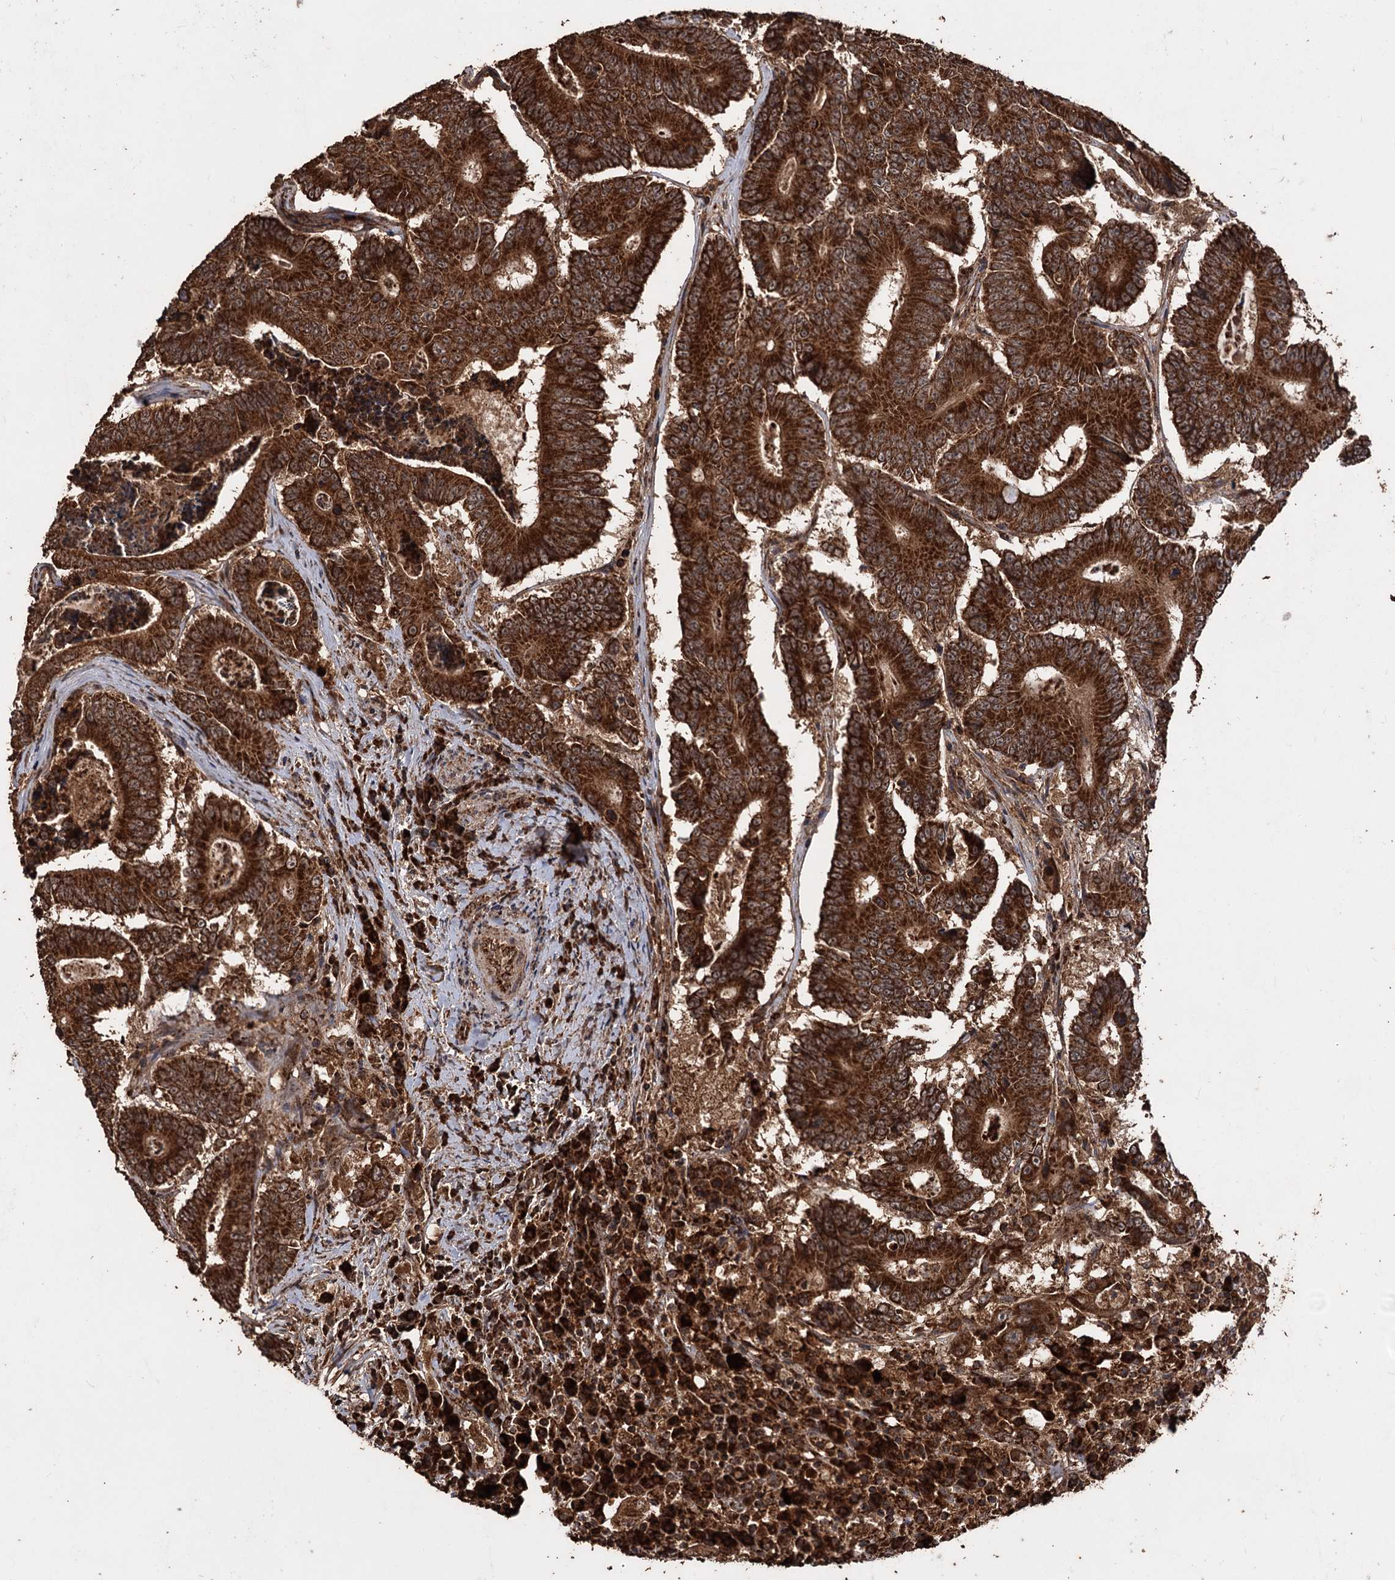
{"staining": {"intensity": "strong", "quantity": ">75%", "location": "cytoplasmic/membranous"}, "tissue": "colorectal cancer", "cell_type": "Tumor cells", "image_type": "cancer", "snomed": [{"axis": "morphology", "description": "Adenocarcinoma, NOS"}, {"axis": "topography", "description": "Colon"}], "caption": "High-power microscopy captured an immunohistochemistry histopathology image of colorectal adenocarcinoma, revealing strong cytoplasmic/membranous positivity in approximately >75% of tumor cells. (IHC, brightfield microscopy, high magnification).", "gene": "IPO4", "patient": {"sex": "male", "age": 83}}